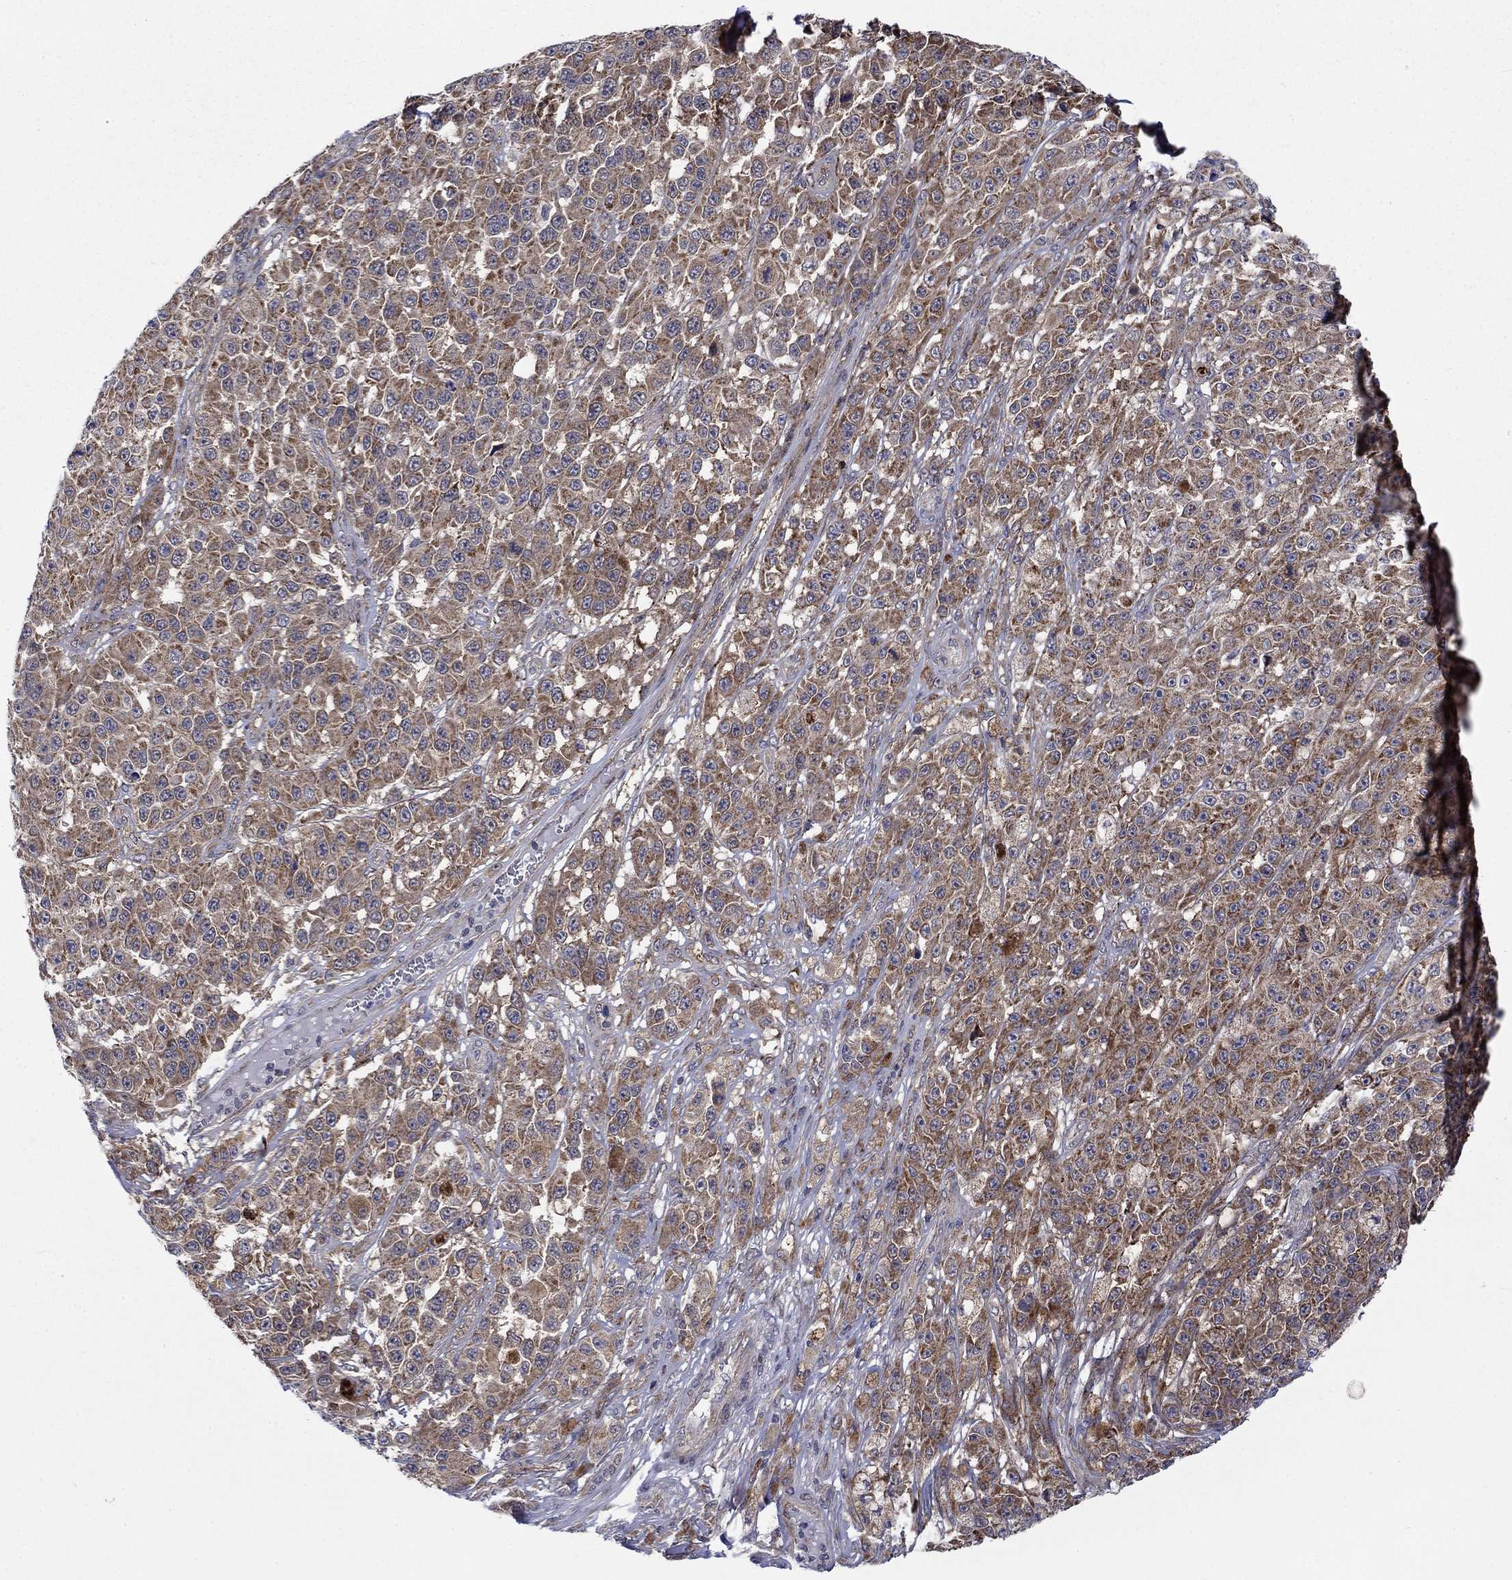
{"staining": {"intensity": "moderate", "quantity": ">75%", "location": "cytoplasmic/membranous"}, "tissue": "melanoma", "cell_type": "Tumor cells", "image_type": "cancer", "snomed": [{"axis": "morphology", "description": "Malignant melanoma, NOS"}, {"axis": "topography", "description": "Skin"}], "caption": "Brown immunohistochemical staining in malignant melanoma demonstrates moderate cytoplasmic/membranous expression in about >75% of tumor cells. The staining is performed using DAB (3,3'-diaminobenzidine) brown chromogen to label protein expression. The nuclei are counter-stained blue using hematoxylin.", "gene": "SLC35F2", "patient": {"sex": "female", "age": 58}}